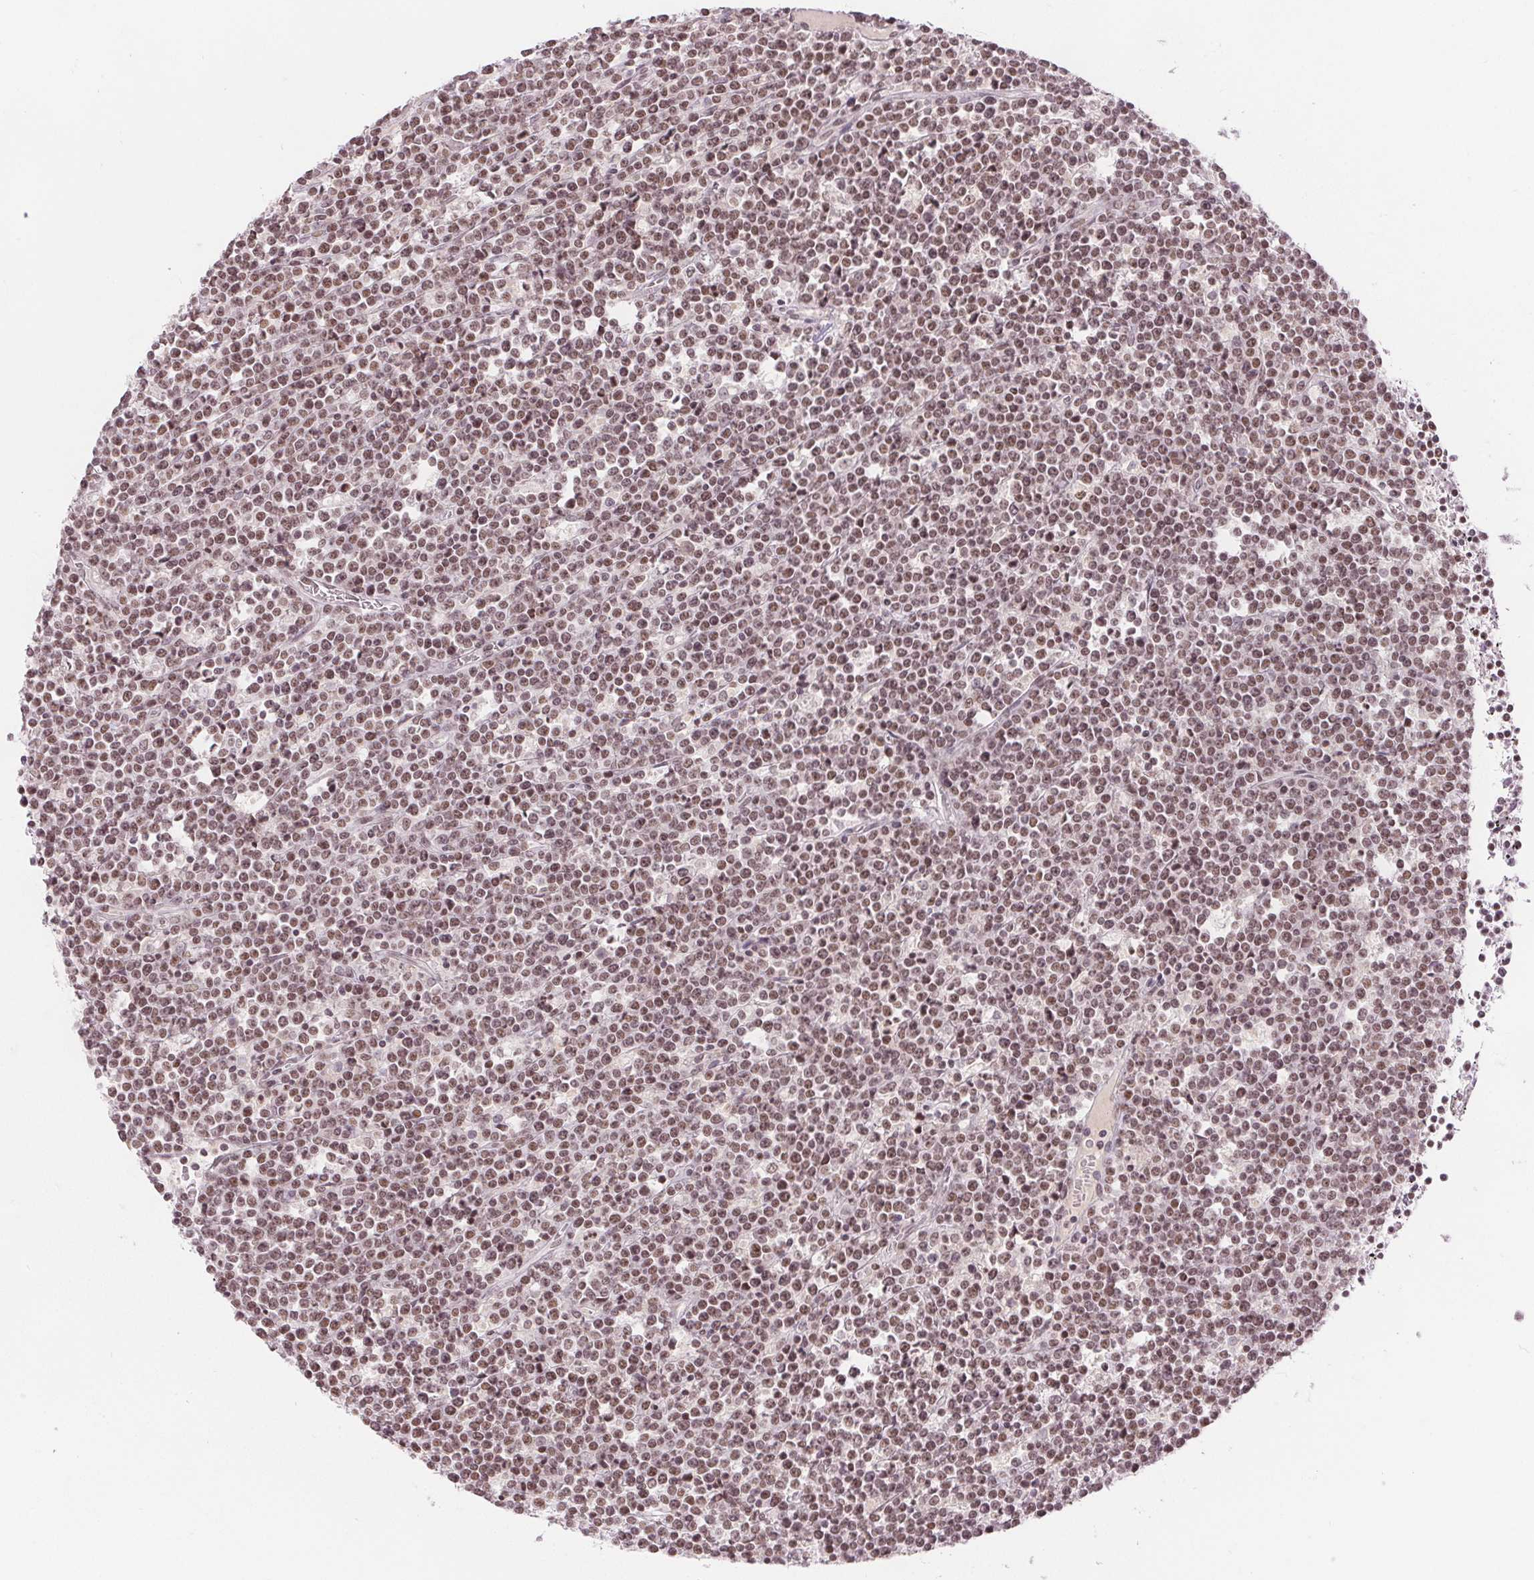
{"staining": {"intensity": "moderate", "quantity": ">75%", "location": "nuclear"}, "tissue": "lymphoma", "cell_type": "Tumor cells", "image_type": "cancer", "snomed": [{"axis": "morphology", "description": "Malignant lymphoma, non-Hodgkin's type, High grade"}, {"axis": "topography", "description": "Ovary"}], "caption": "DAB (3,3'-diaminobenzidine) immunohistochemical staining of human malignant lymphoma, non-Hodgkin's type (high-grade) reveals moderate nuclear protein positivity in approximately >75% of tumor cells.", "gene": "DEK", "patient": {"sex": "female", "age": 56}}